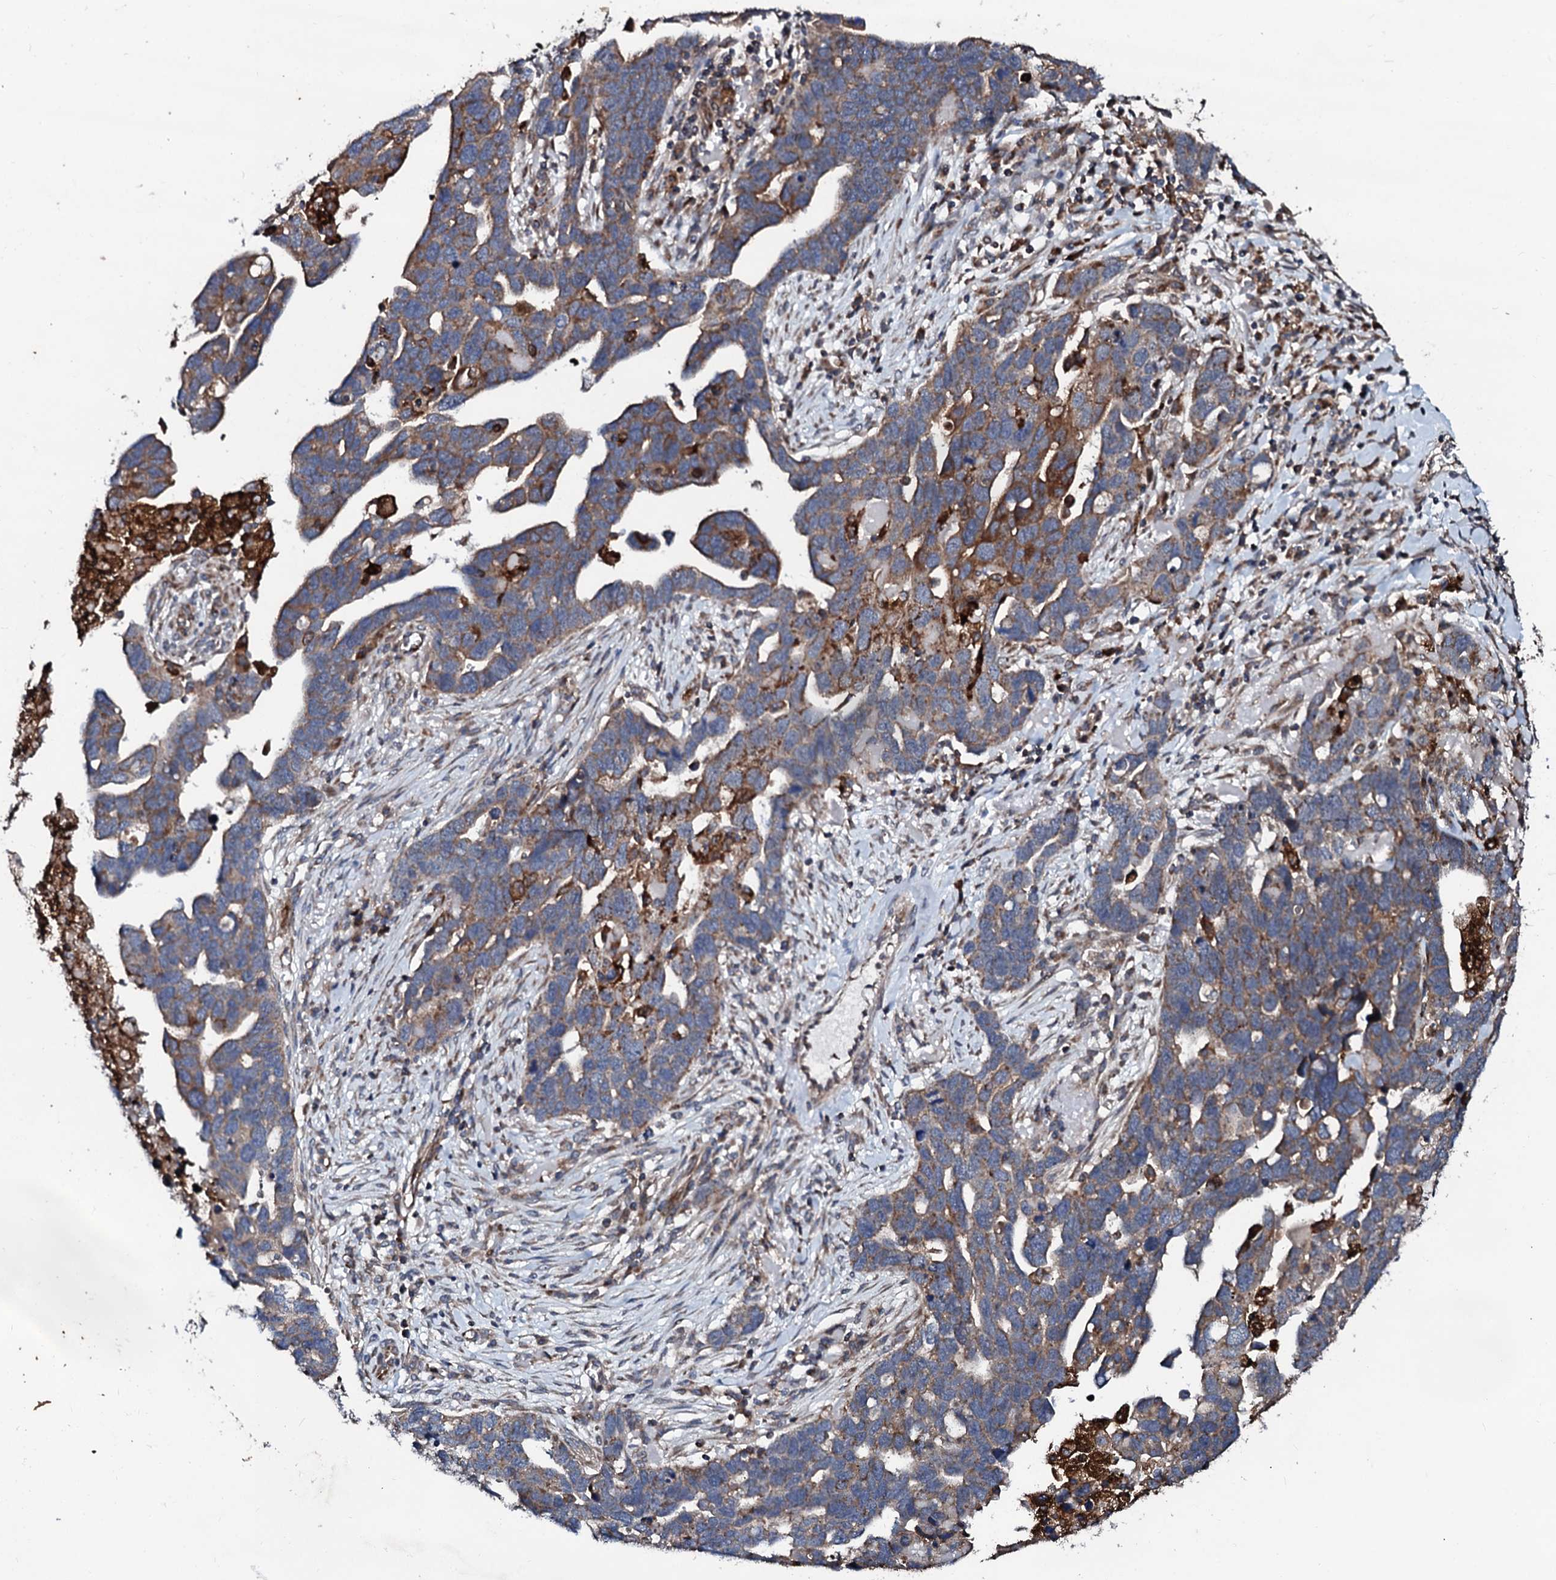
{"staining": {"intensity": "moderate", "quantity": ">75%", "location": "cytoplasmic/membranous"}, "tissue": "ovarian cancer", "cell_type": "Tumor cells", "image_type": "cancer", "snomed": [{"axis": "morphology", "description": "Cystadenocarcinoma, serous, NOS"}, {"axis": "topography", "description": "Ovary"}], "caption": "The micrograph shows staining of ovarian cancer (serous cystadenocarcinoma), revealing moderate cytoplasmic/membranous protein staining (brown color) within tumor cells.", "gene": "SDHAF2", "patient": {"sex": "female", "age": 54}}